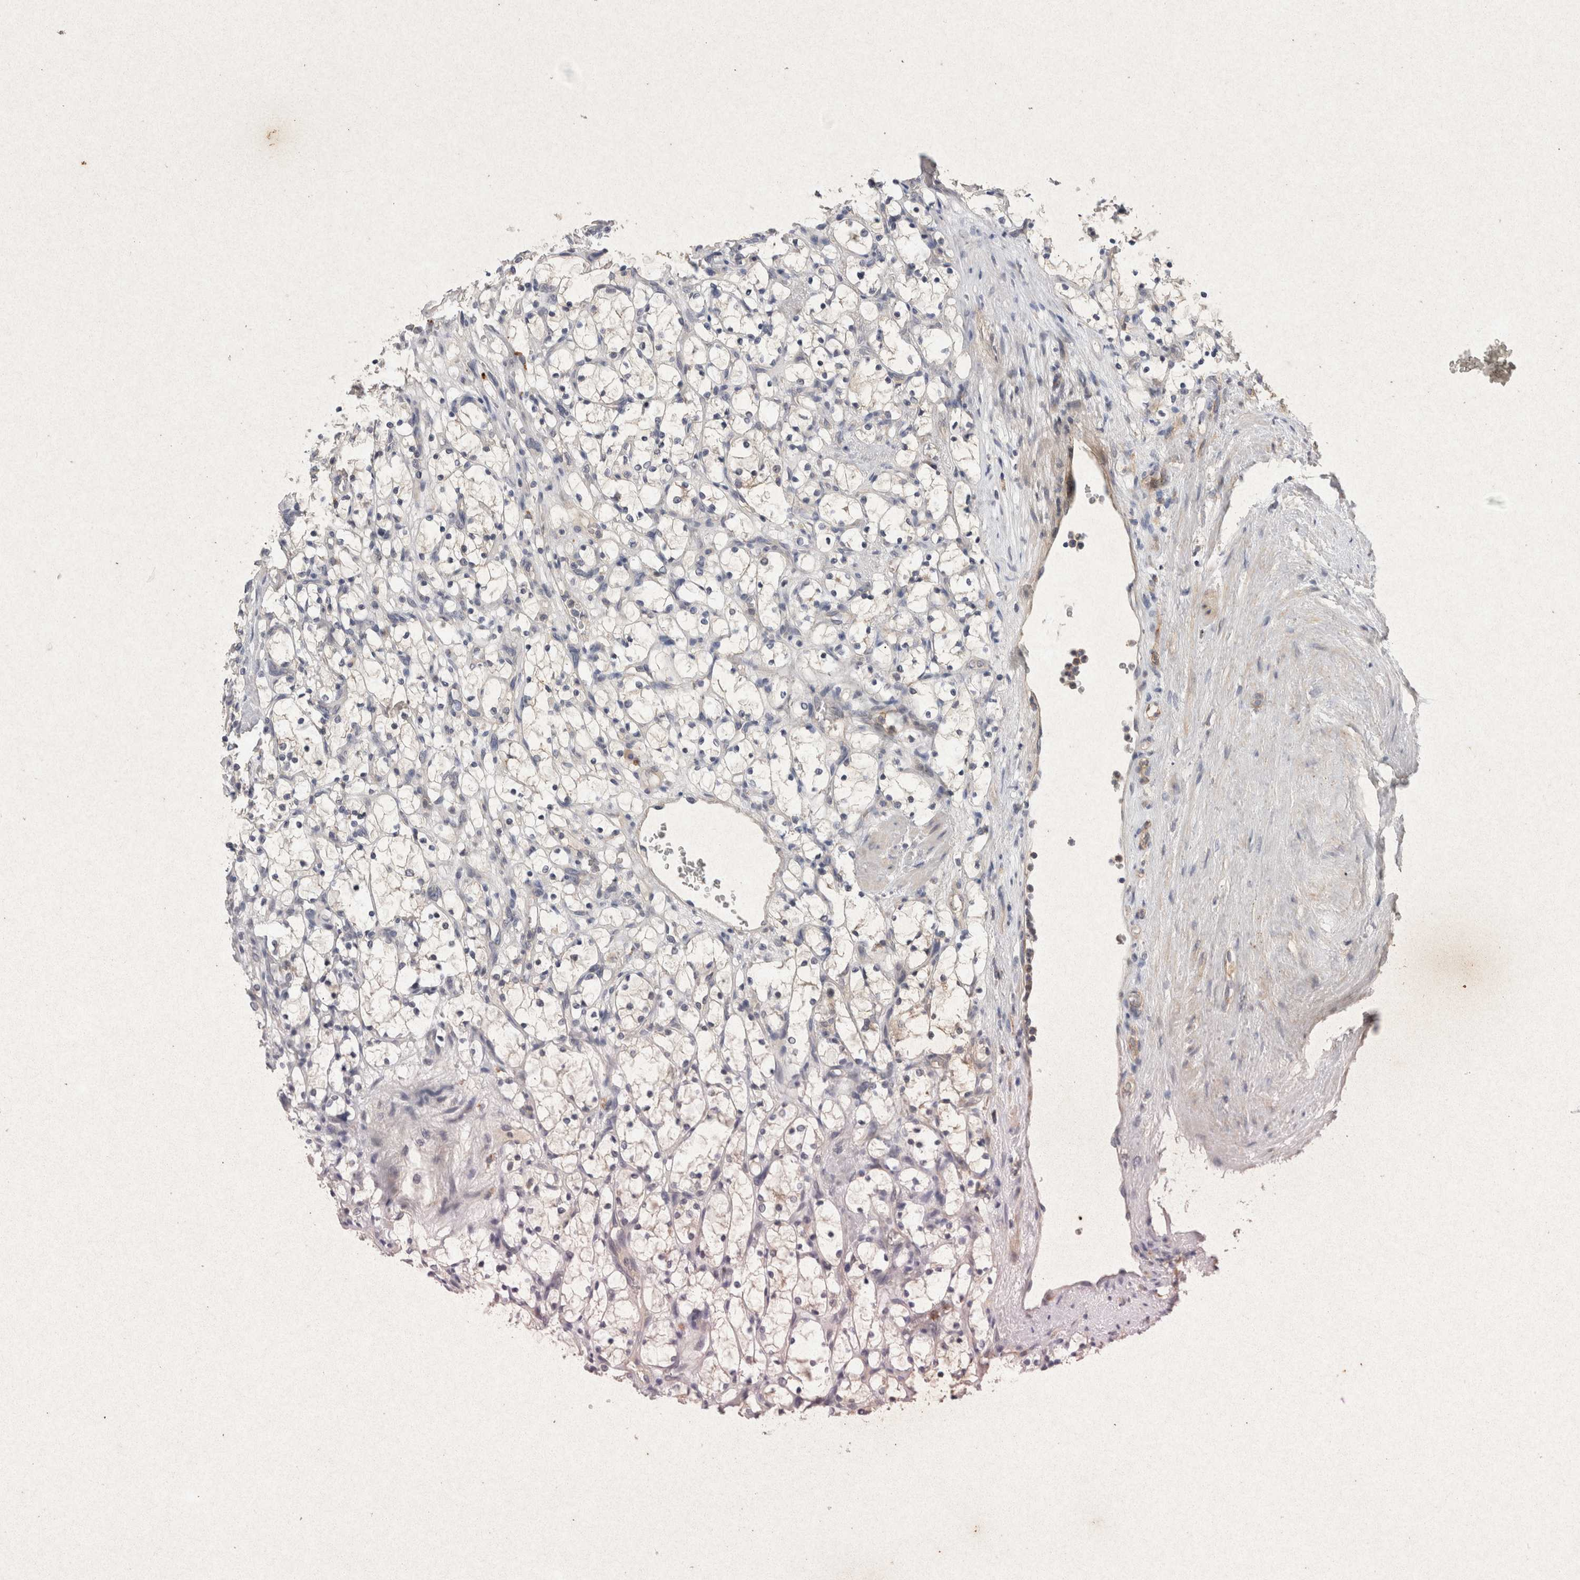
{"staining": {"intensity": "negative", "quantity": "none", "location": "none"}, "tissue": "renal cancer", "cell_type": "Tumor cells", "image_type": "cancer", "snomed": [{"axis": "morphology", "description": "Adenocarcinoma, NOS"}, {"axis": "topography", "description": "Kidney"}], "caption": "Immunohistochemistry (IHC) micrograph of human renal cancer stained for a protein (brown), which displays no staining in tumor cells. (DAB immunohistochemistry, high magnification).", "gene": "RASSF3", "patient": {"sex": "female", "age": 69}}